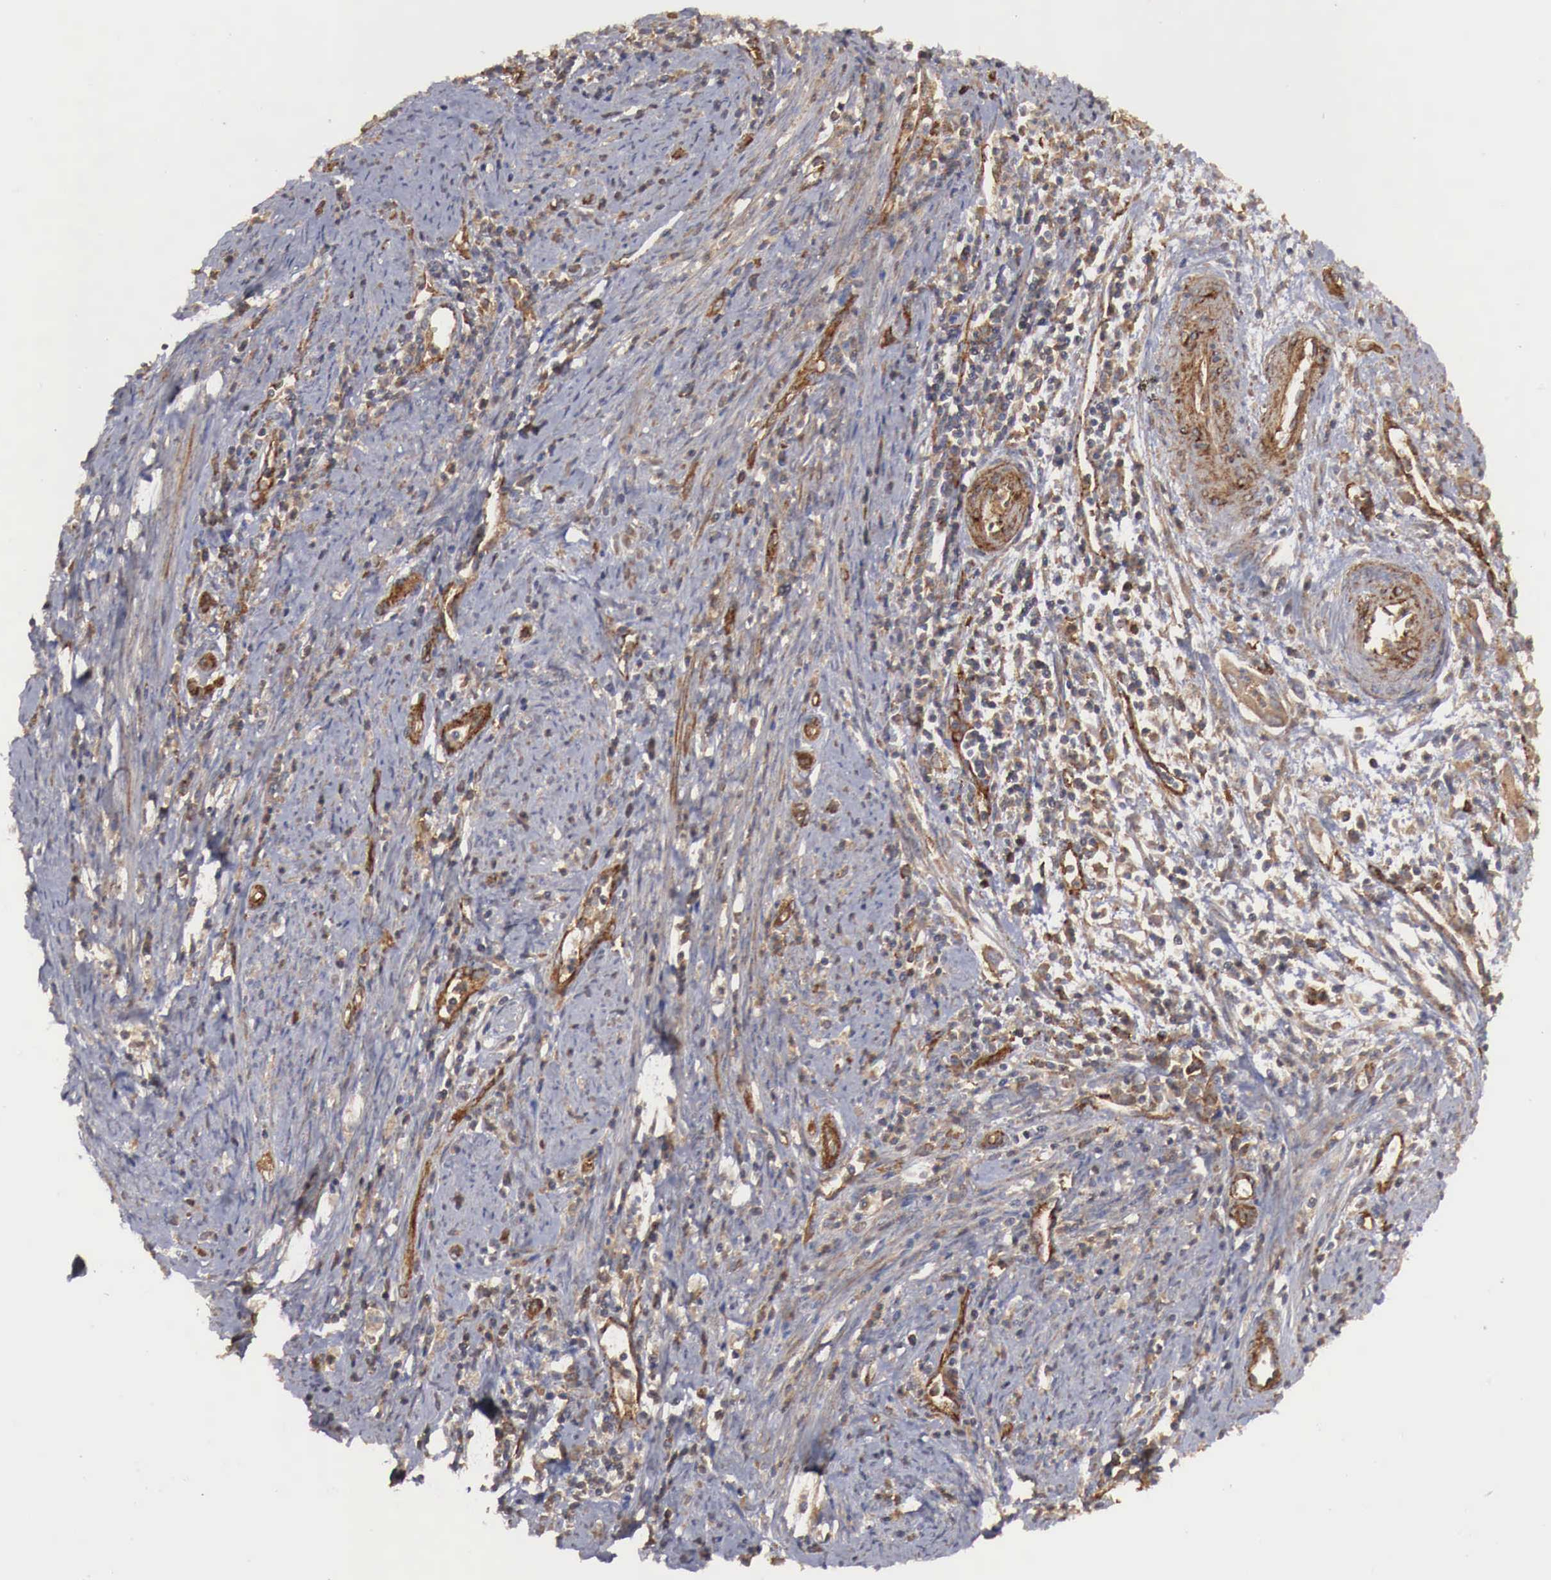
{"staining": {"intensity": "weak", "quantity": ">75%", "location": "cytoplasmic/membranous"}, "tissue": "cervical cancer", "cell_type": "Tumor cells", "image_type": "cancer", "snomed": [{"axis": "morphology", "description": "Normal tissue, NOS"}, {"axis": "morphology", "description": "Adenocarcinoma, NOS"}, {"axis": "topography", "description": "Cervix"}], "caption": "Human cervical adenocarcinoma stained with a brown dye demonstrates weak cytoplasmic/membranous positive expression in approximately >75% of tumor cells.", "gene": "ARMCX4", "patient": {"sex": "female", "age": 34}}